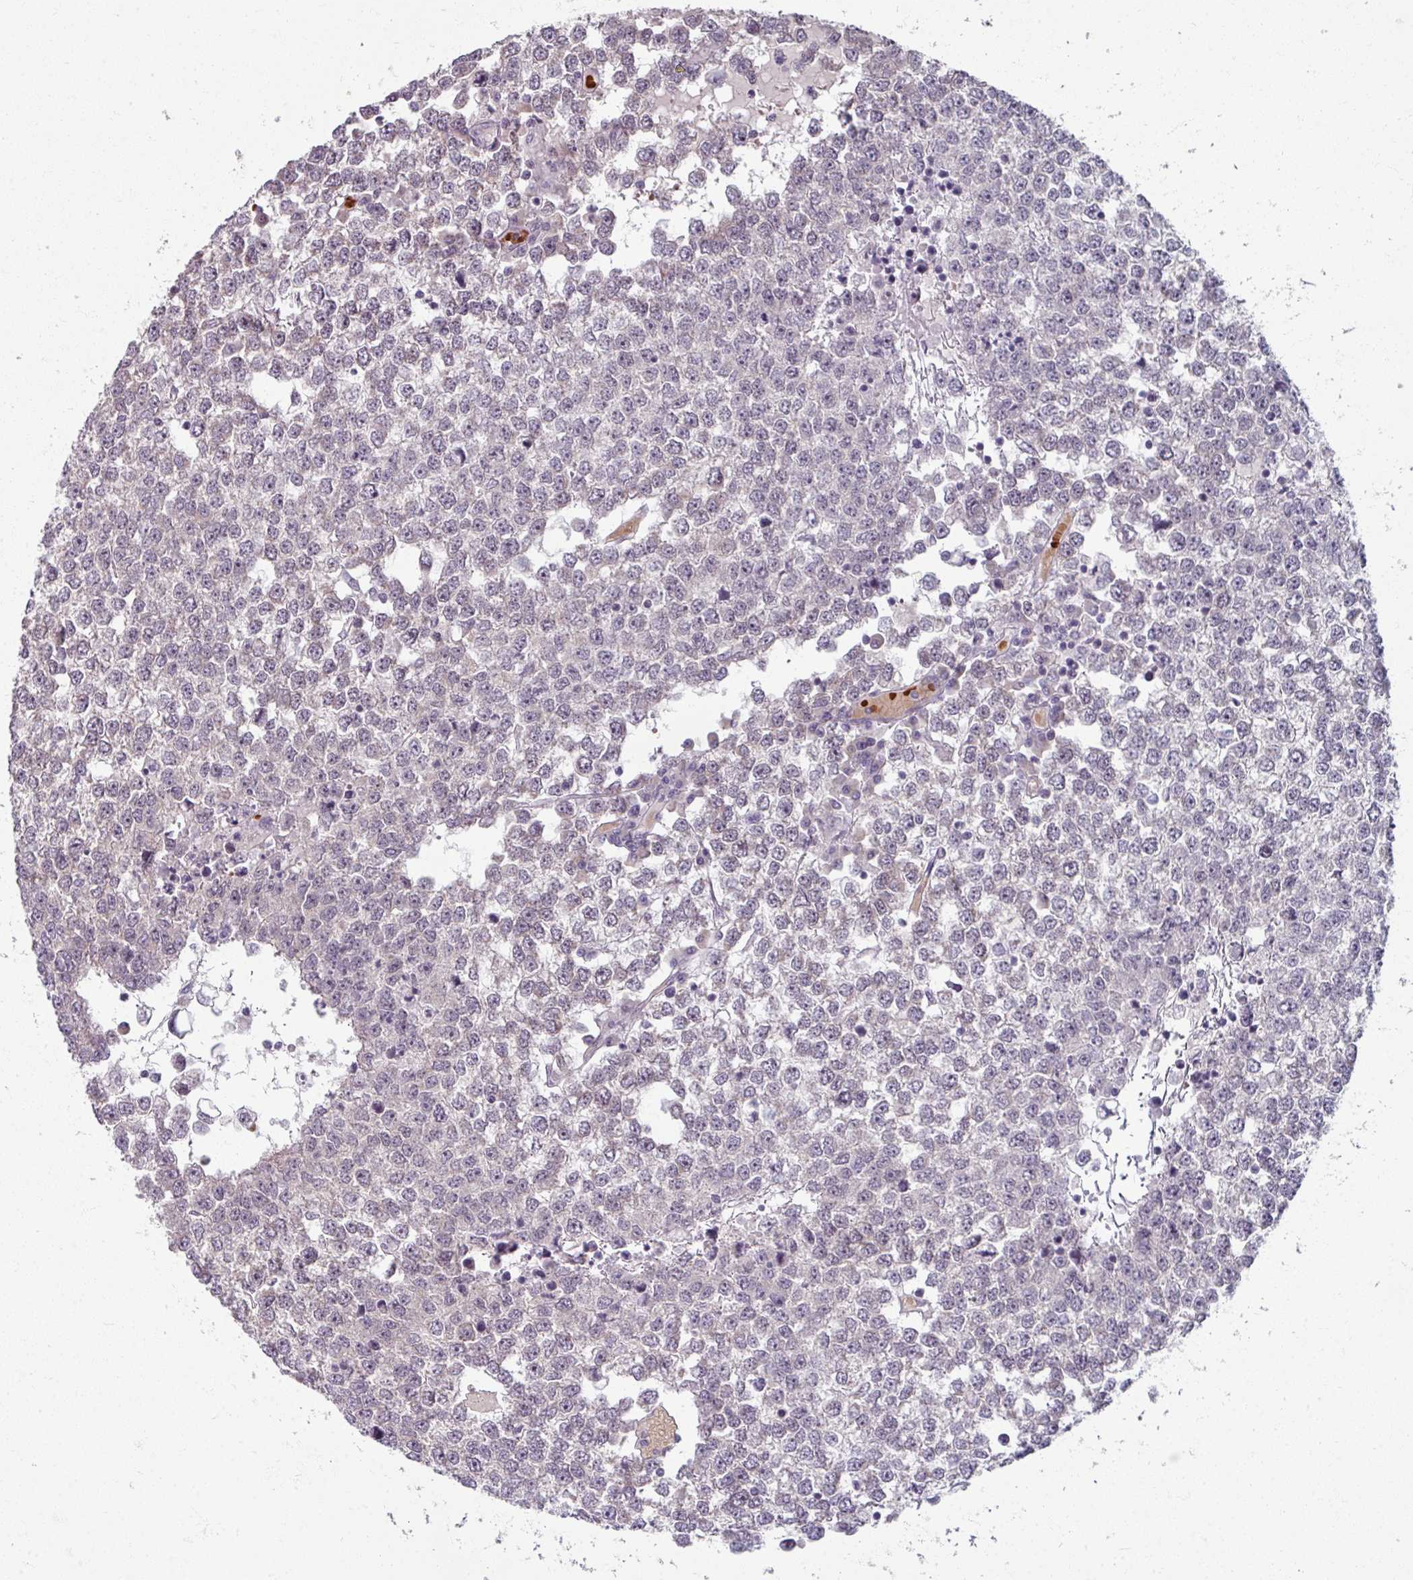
{"staining": {"intensity": "negative", "quantity": "none", "location": "none"}, "tissue": "testis cancer", "cell_type": "Tumor cells", "image_type": "cancer", "snomed": [{"axis": "morphology", "description": "Seminoma, NOS"}, {"axis": "topography", "description": "Testis"}], "caption": "Immunohistochemistry of human testis seminoma demonstrates no expression in tumor cells. (Brightfield microscopy of DAB (3,3'-diaminobenzidine) immunohistochemistry (IHC) at high magnification).", "gene": "KMT5C", "patient": {"sex": "male", "age": 65}}